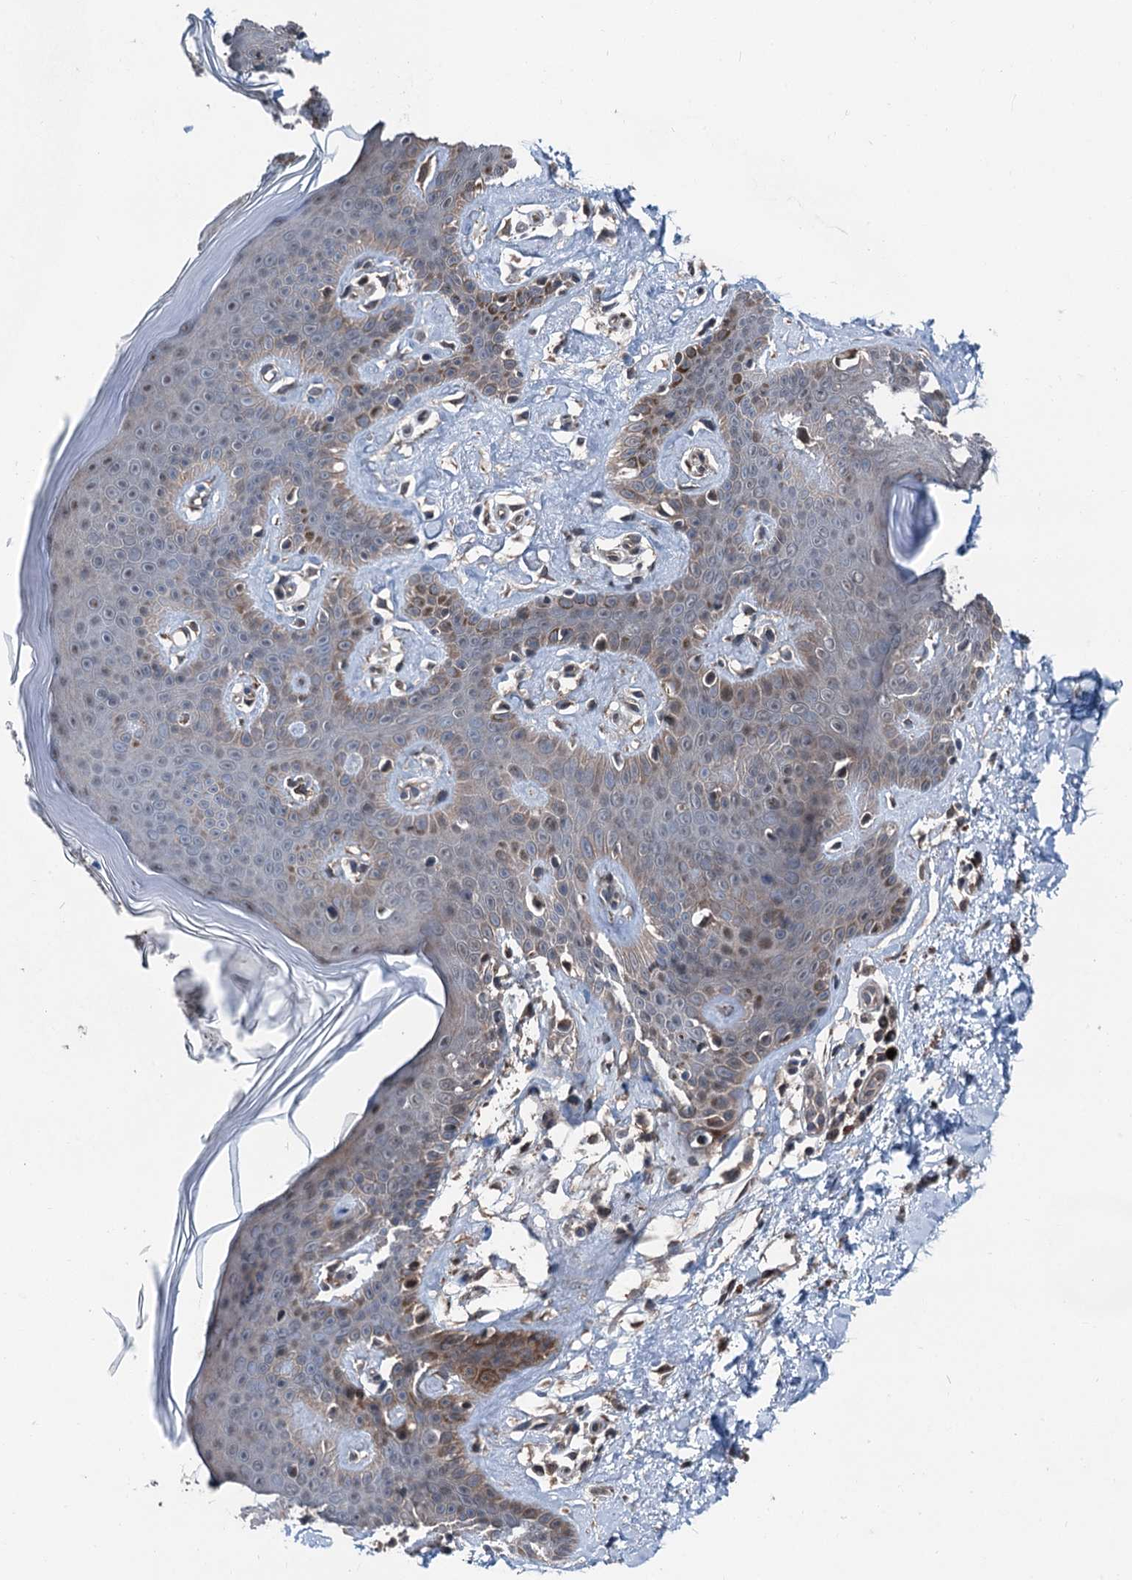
{"staining": {"intensity": "moderate", "quantity": "25%-75%", "location": "cytoplasmic/membranous,nuclear"}, "tissue": "skin", "cell_type": "Fibroblasts", "image_type": "normal", "snomed": [{"axis": "morphology", "description": "Normal tissue, NOS"}, {"axis": "topography", "description": "Skin"}], "caption": "Immunohistochemical staining of unremarkable human skin shows 25%-75% levels of moderate cytoplasmic/membranous,nuclear protein staining in approximately 25%-75% of fibroblasts.", "gene": "PSMD13", "patient": {"sex": "female", "age": 64}}